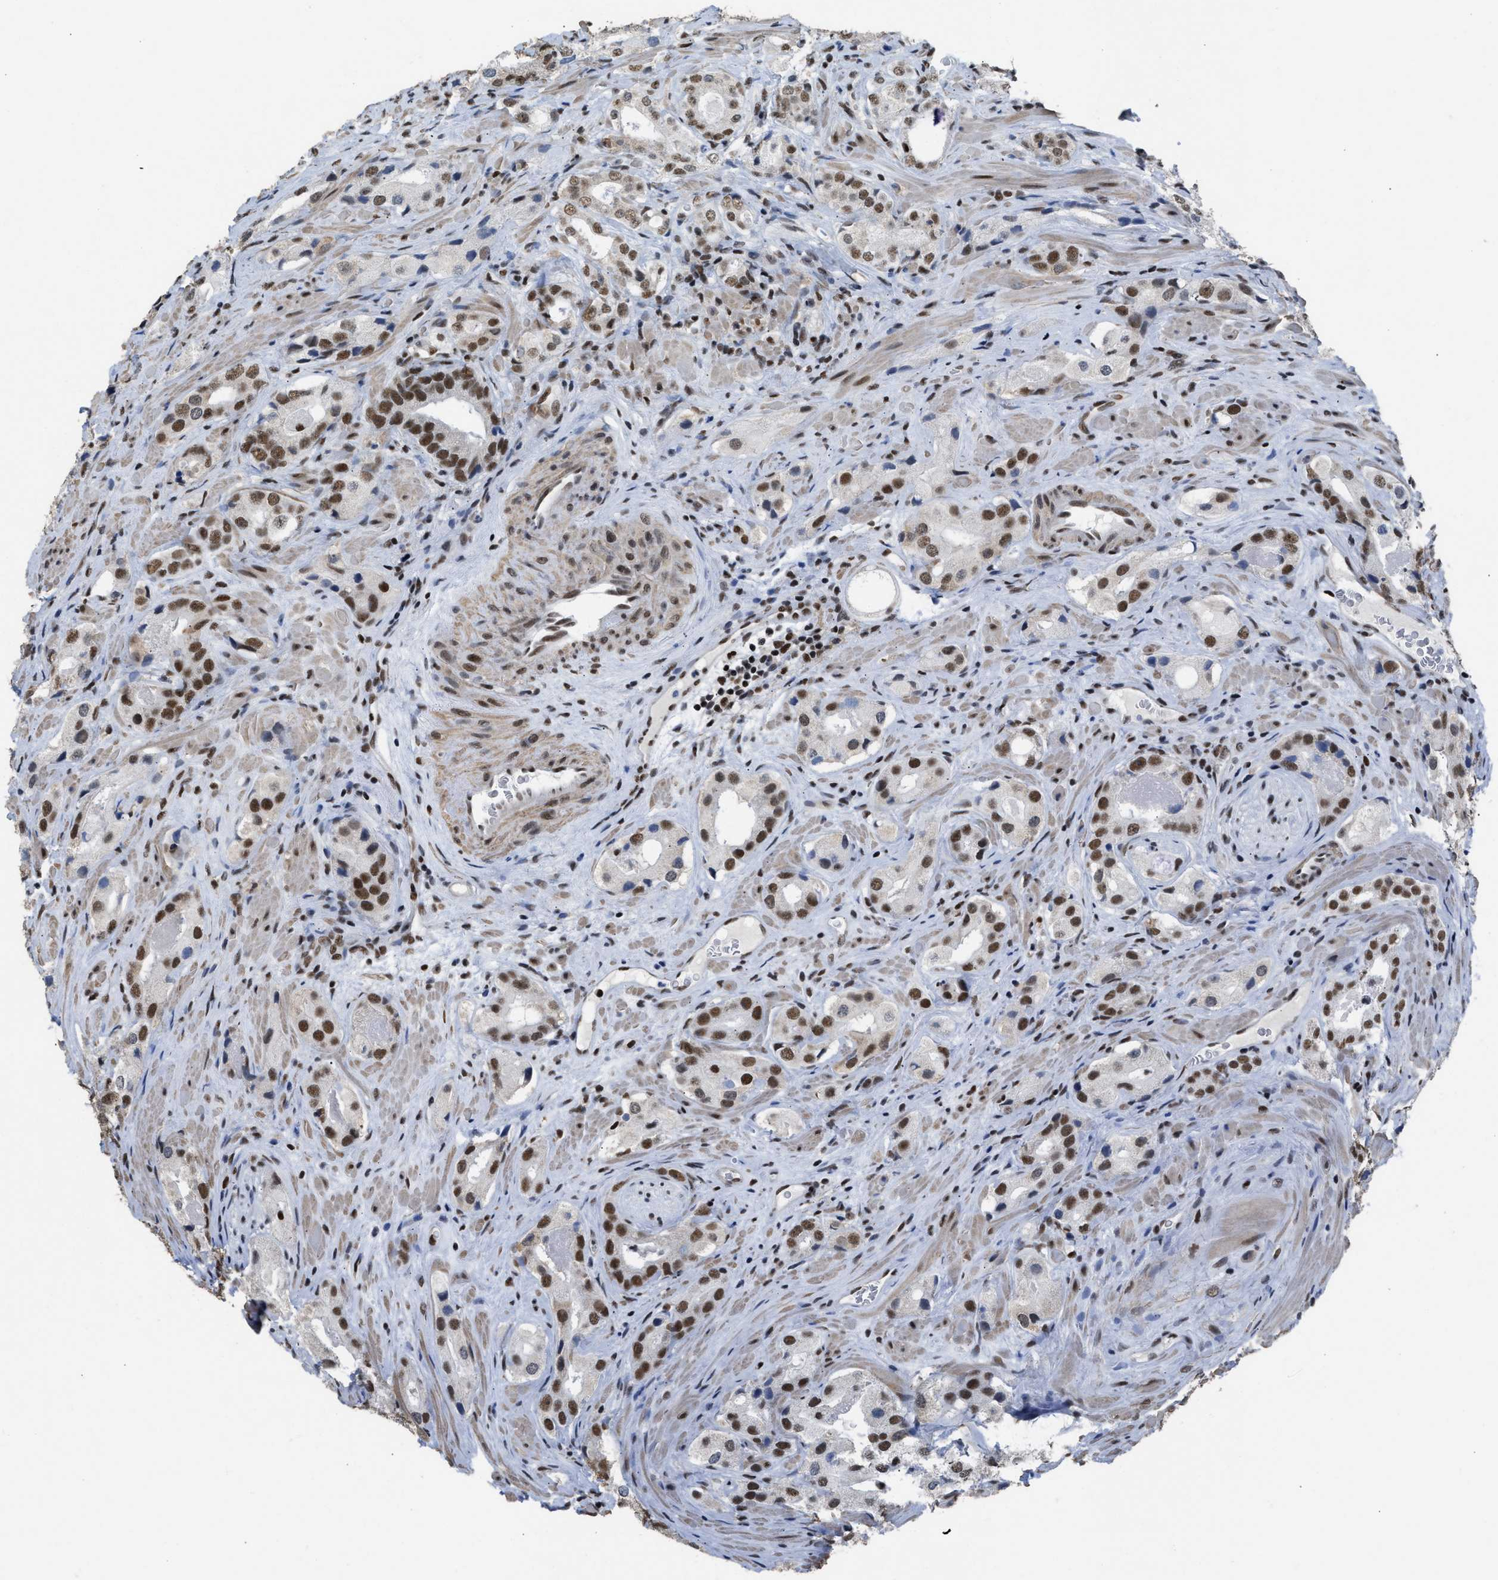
{"staining": {"intensity": "strong", "quantity": ">75%", "location": "nuclear"}, "tissue": "prostate cancer", "cell_type": "Tumor cells", "image_type": "cancer", "snomed": [{"axis": "morphology", "description": "Adenocarcinoma, High grade"}, {"axis": "topography", "description": "Prostate"}], "caption": "Tumor cells exhibit high levels of strong nuclear expression in approximately >75% of cells in prostate cancer (adenocarcinoma (high-grade)).", "gene": "SCAF4", "patient": {"sex": "male", "age": 63}}